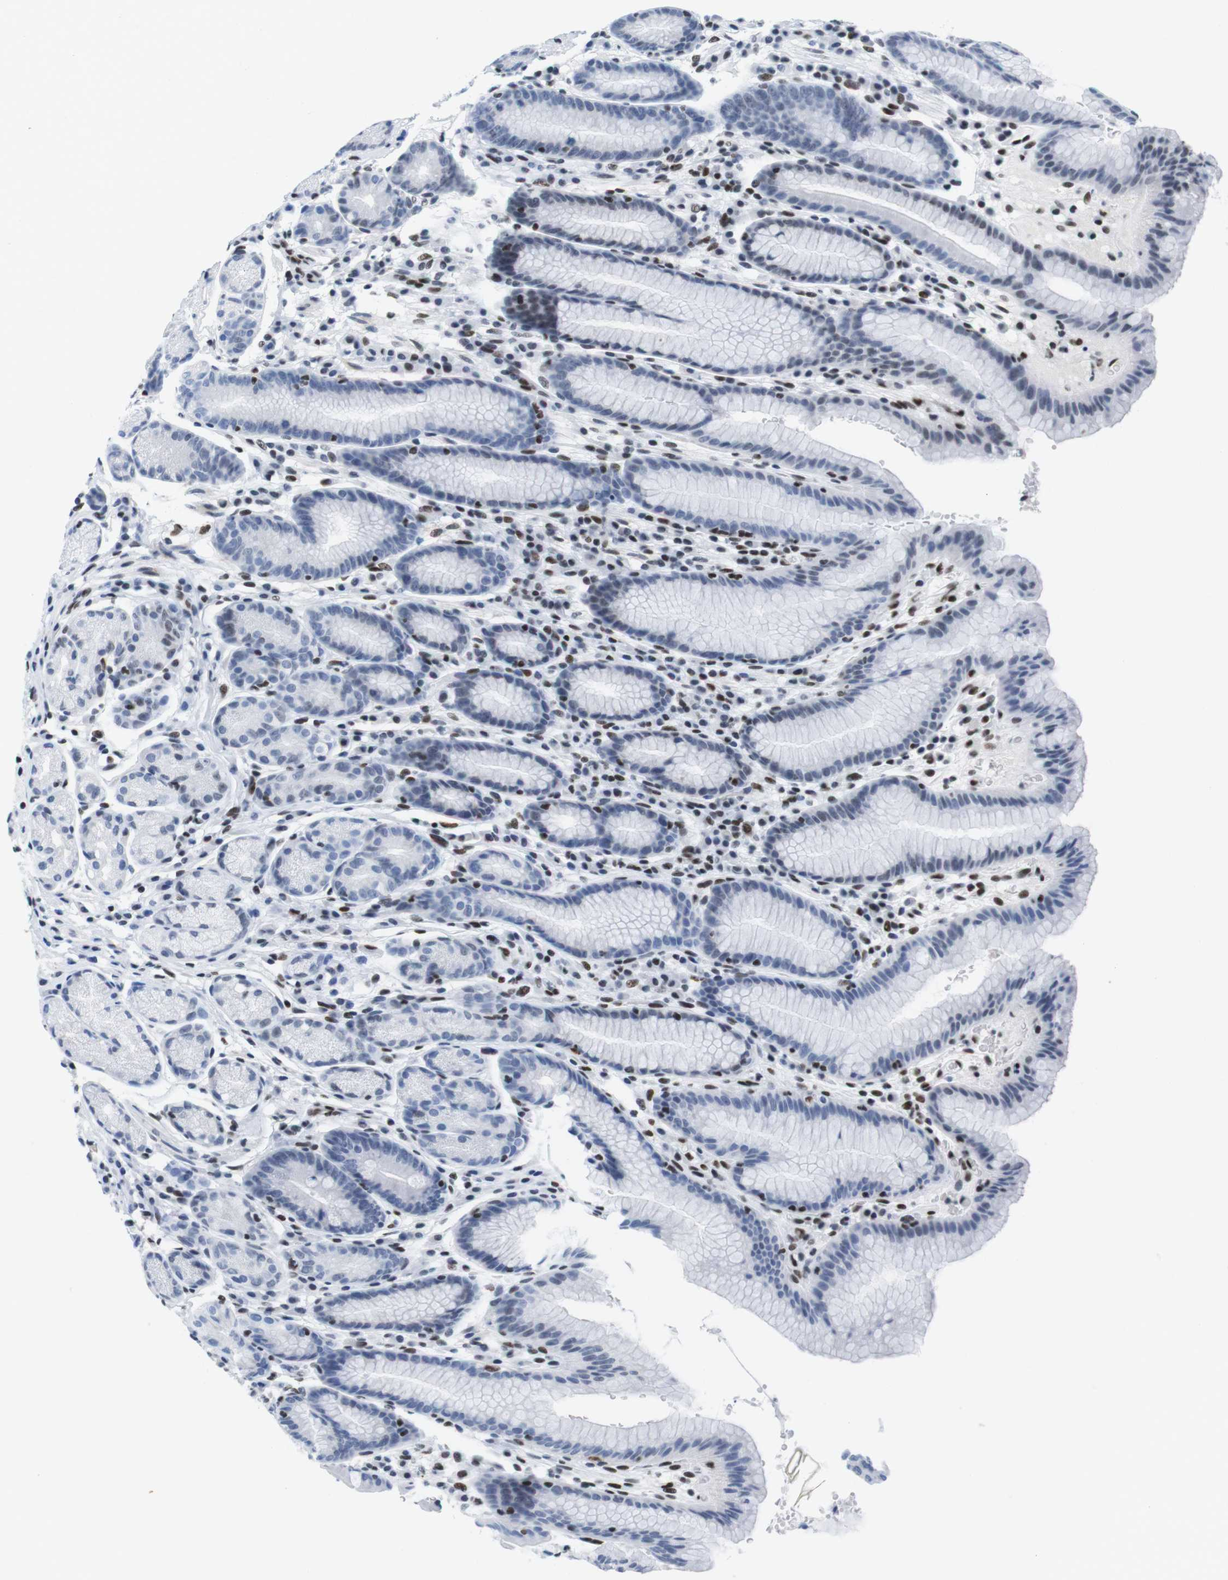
{"staining": {"intensity": "negative", "quantity": "none", "location": "none"}, "tissue": "stomach", "cell_type": "Glandular cells", "image_type": "normal", "snomed": [{"axis": "morphology", "description": "Normal tissue, NOS"}, {"axis": "topography", "description": "Stomach, lower"}], "caption": "This is an IHC micrograph of benign stomach. There is no expression in glandular cells.", "gene": "IFI16", "patient": {"sex": "male", "age": 52}}